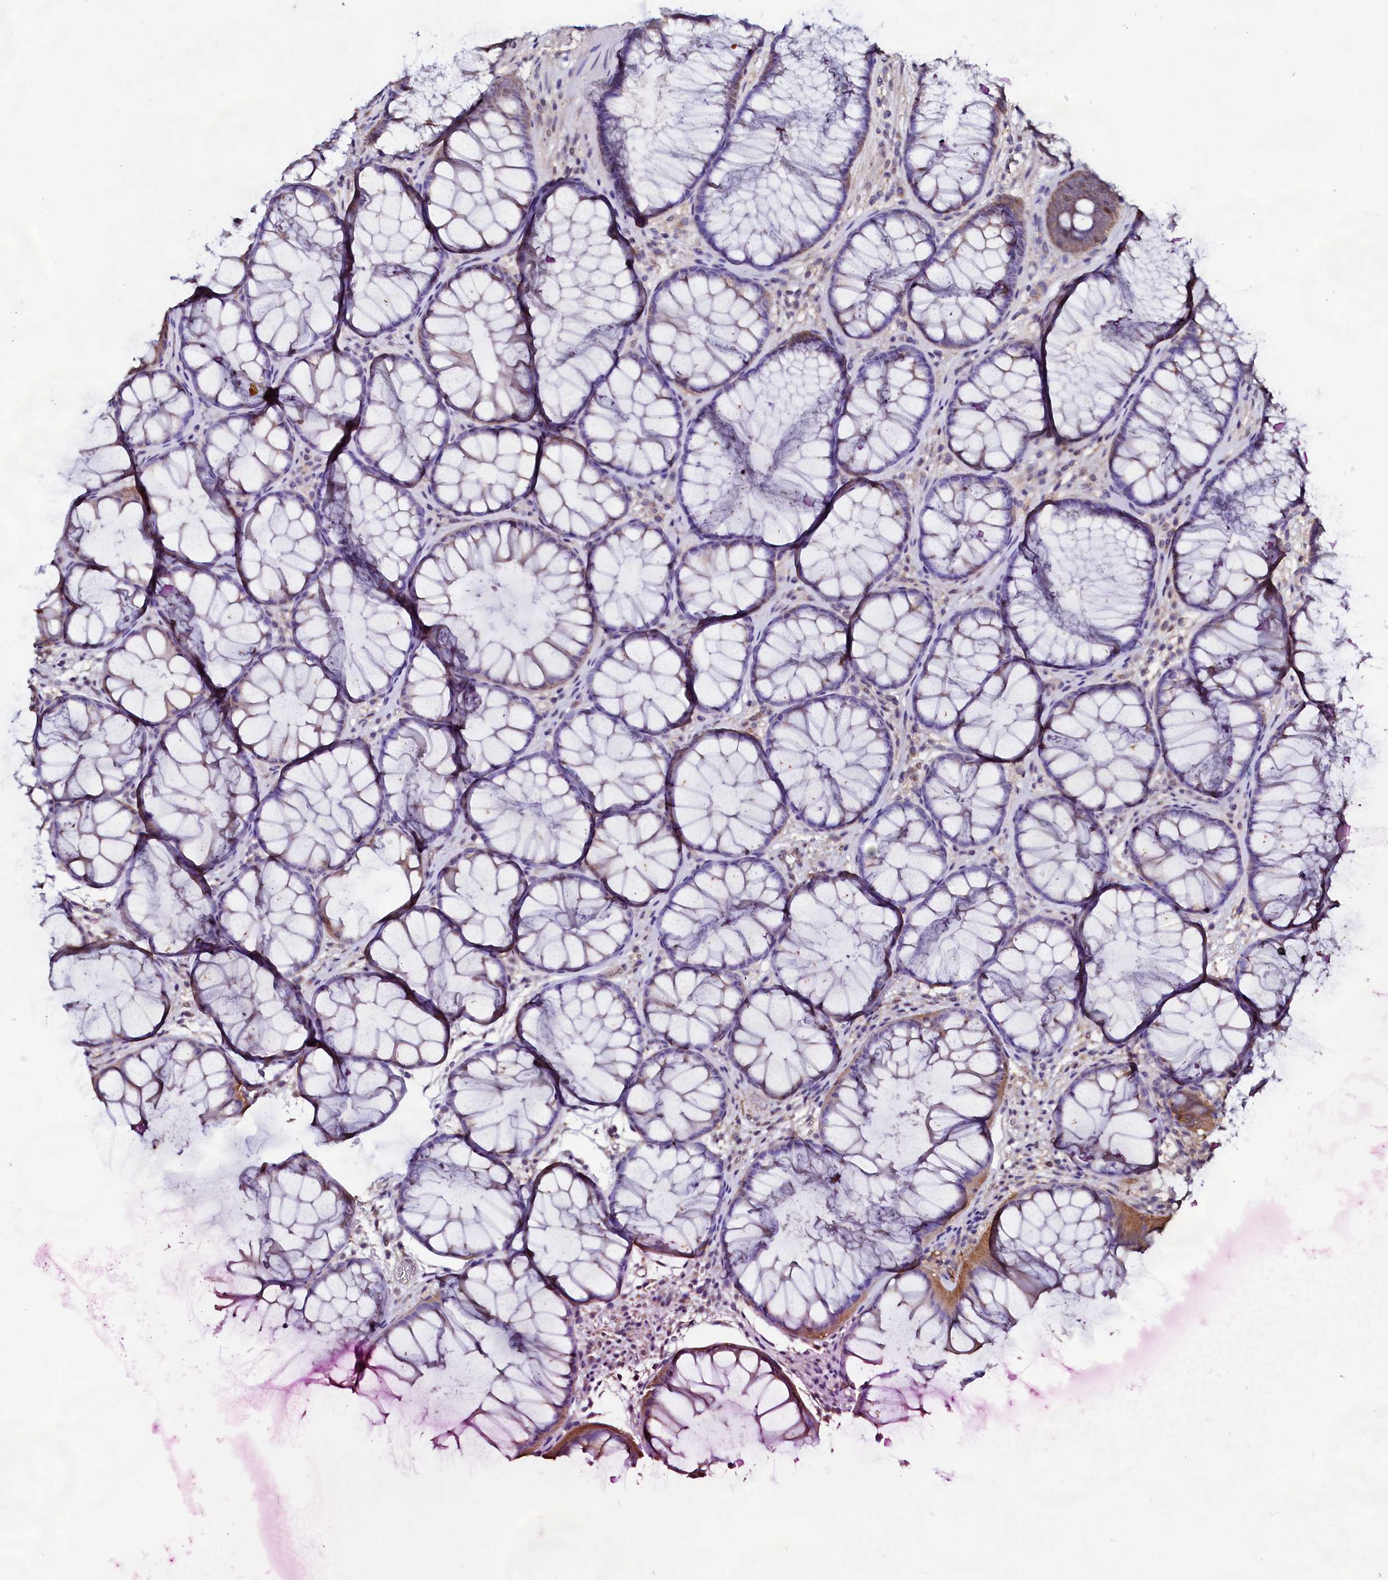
{"staining": {"intensity": "weak", "quantity": "<25%", "location": "cytoplasmic/membranous"}, "tissue": "colon", "cell_type": "Endothelial cells", "image_type": "normal", "snomed": [{"axis": "morphology", "description": "Normal tissue, NOS"}, {"axis": "topography", "description": "Colon"}], "caption": "This is a photomicrograph of immunohistochemistry staining of unremarkable colon, which shows no staining in endothelial cells. (DAB immunohistochemistry visualized using brightfield microscopy, high magnification).", "gene": "USPL1", "patient": {"sex": "female", "age": 82}}